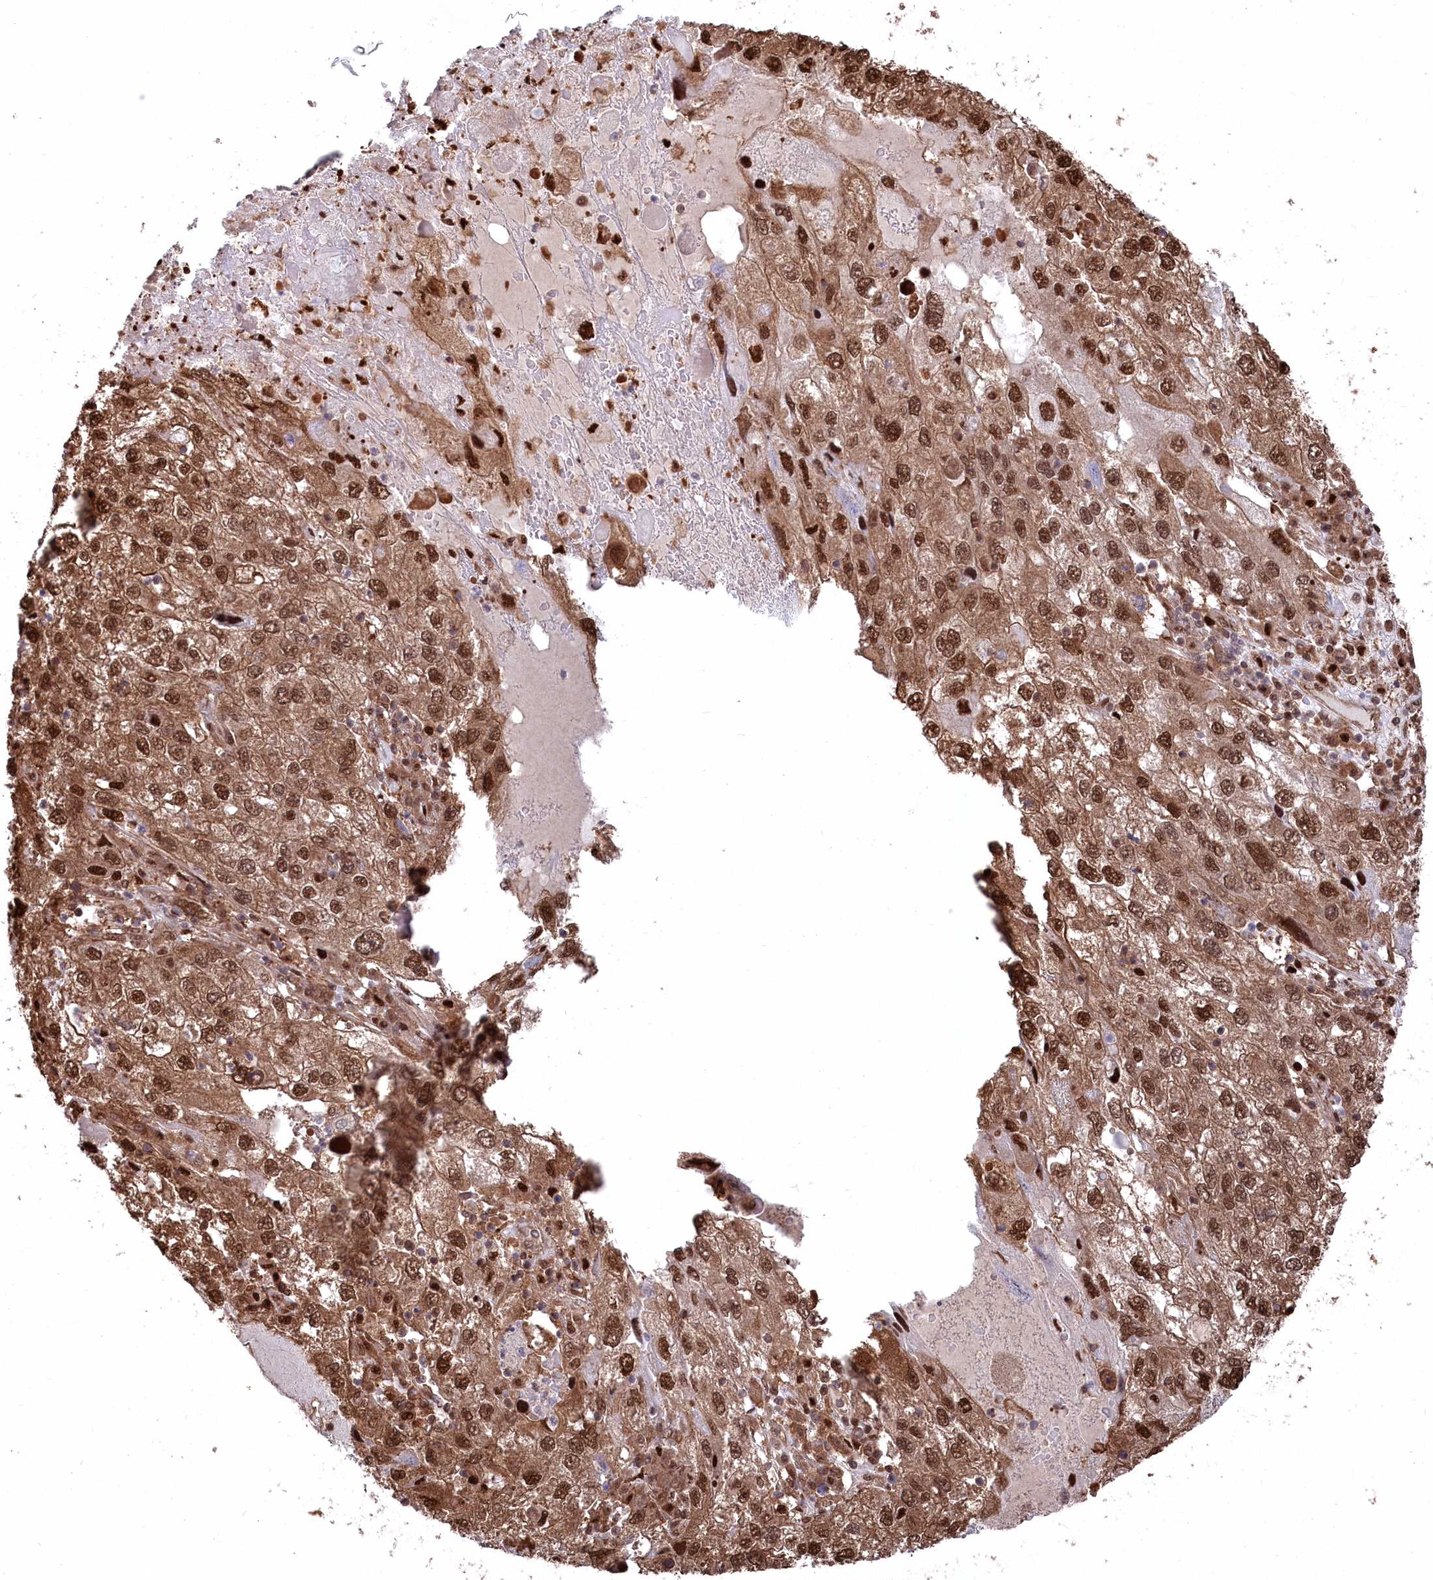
{"staining": {"intensity": "strong", "quantity": ">75%", "location": "cytoplasmic/membranous,nuclear"}, "tissue": "endometrial cancer", "cell_type": "Tumor cells", "image_type": "cancer", "snomed": [{"axis": "morphology", "description": "Adenocarcinoma, NOS"}, {"axis": "topography", "description": "Endometrium"}], "caption": "This histopathology image shows immunohistochemistry (IHC) staining of endometrial cancer (adenocarcinoma), with high strong cytoplasmic/membranous and nuclear staining in about >75% of tumor cells.", "gene": "PSMA1", "patient": {"sex": "female", "age": 49}}